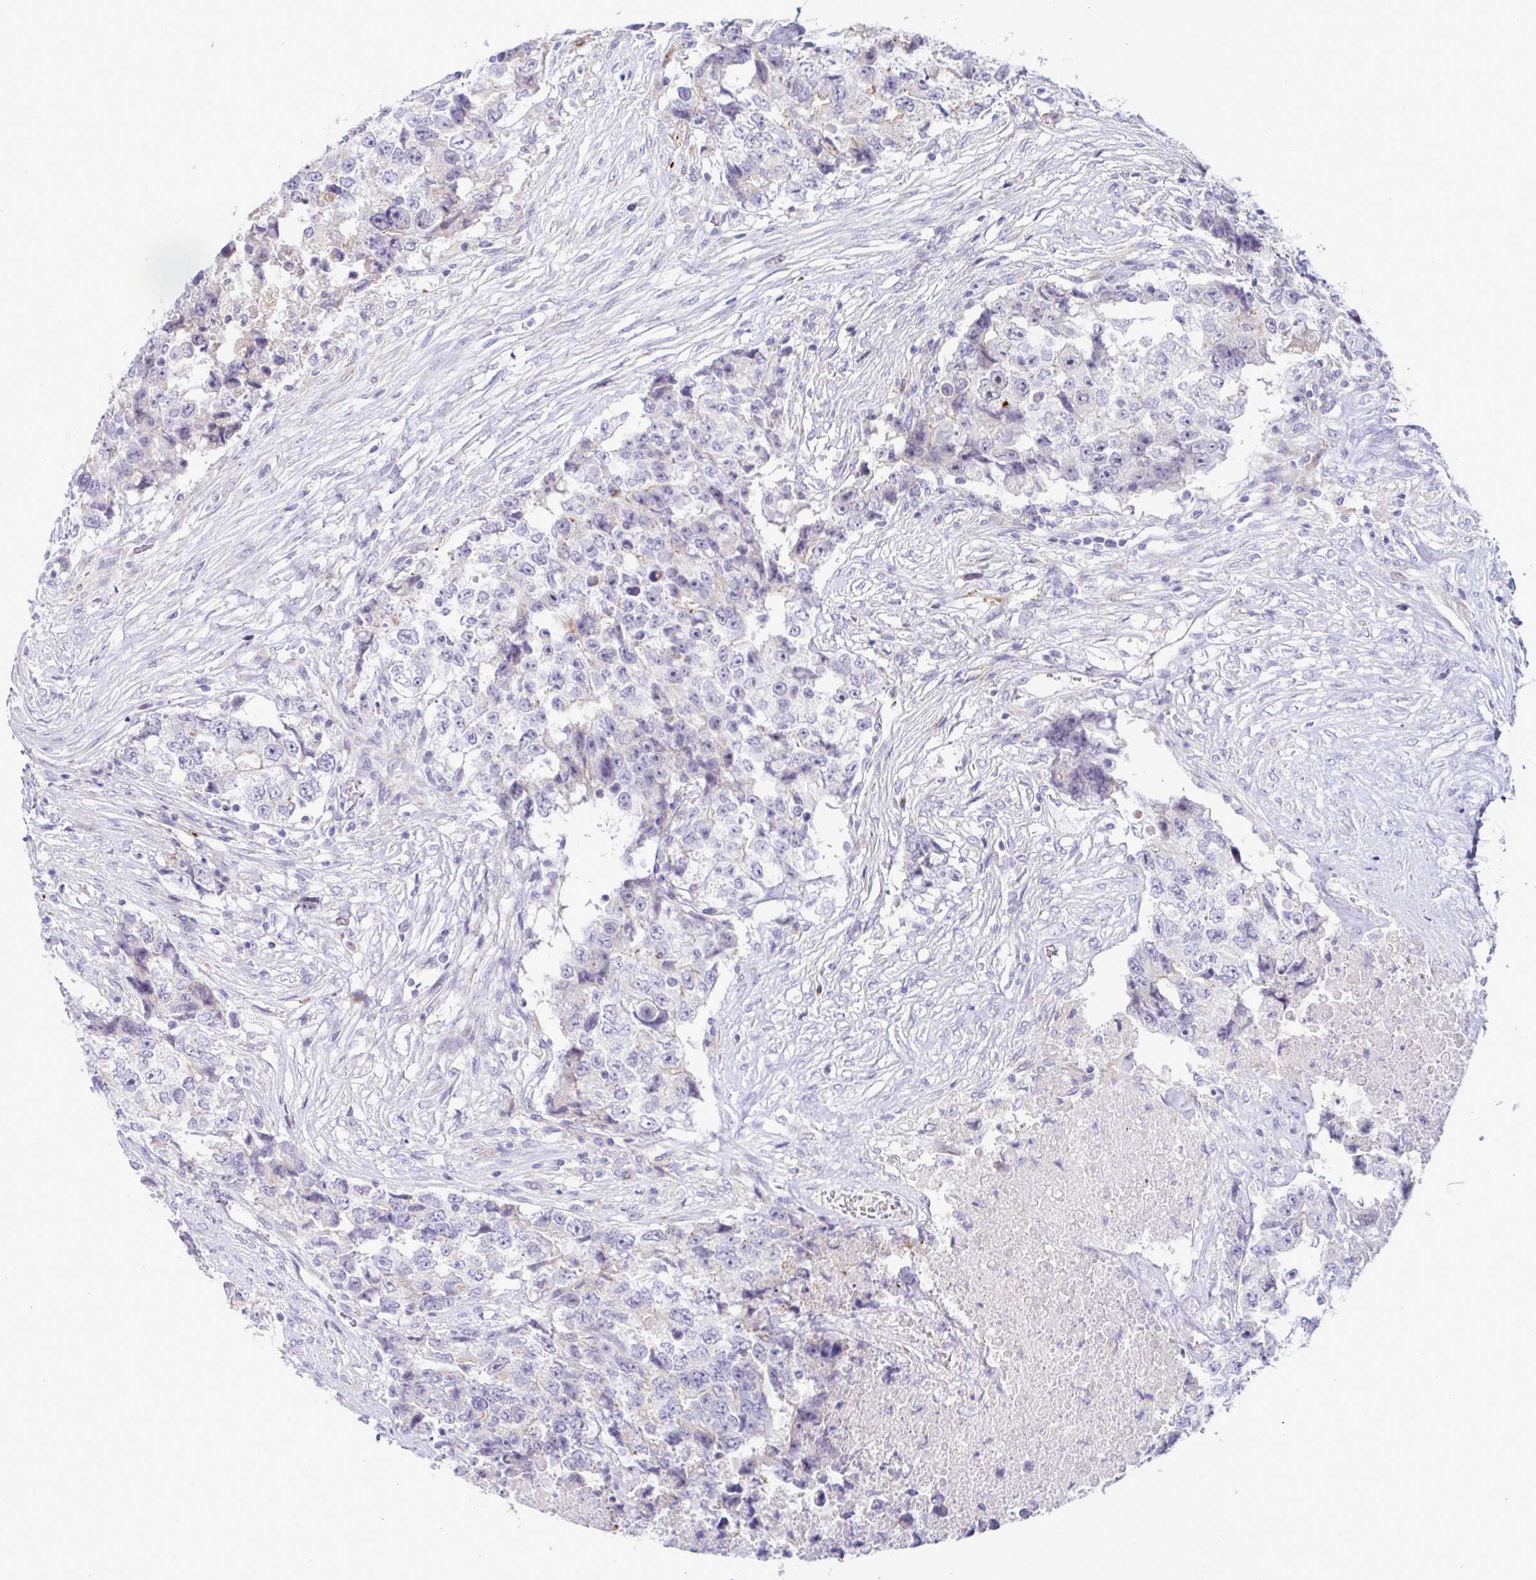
{"staining": {"intensity": "negative", "quantity": "none", "location": "none"}, "tissue": "testis cancer", "cell_type": "Tumor cells", "image_type": "cancer", "snomed": [{"axis": "morphology", "description": "Carcinoma, Embryonal, NOS"}, {"axis": "topography", "description": "Testis"}], "caption": "This is a micrograph of immunohistochemistry (IHC) staining of testis cancer (embryonal carcinoma), which shows no staining in tumor cells.", "gene": "DTX3", "patient": {"sex": "male", "age": 24}}